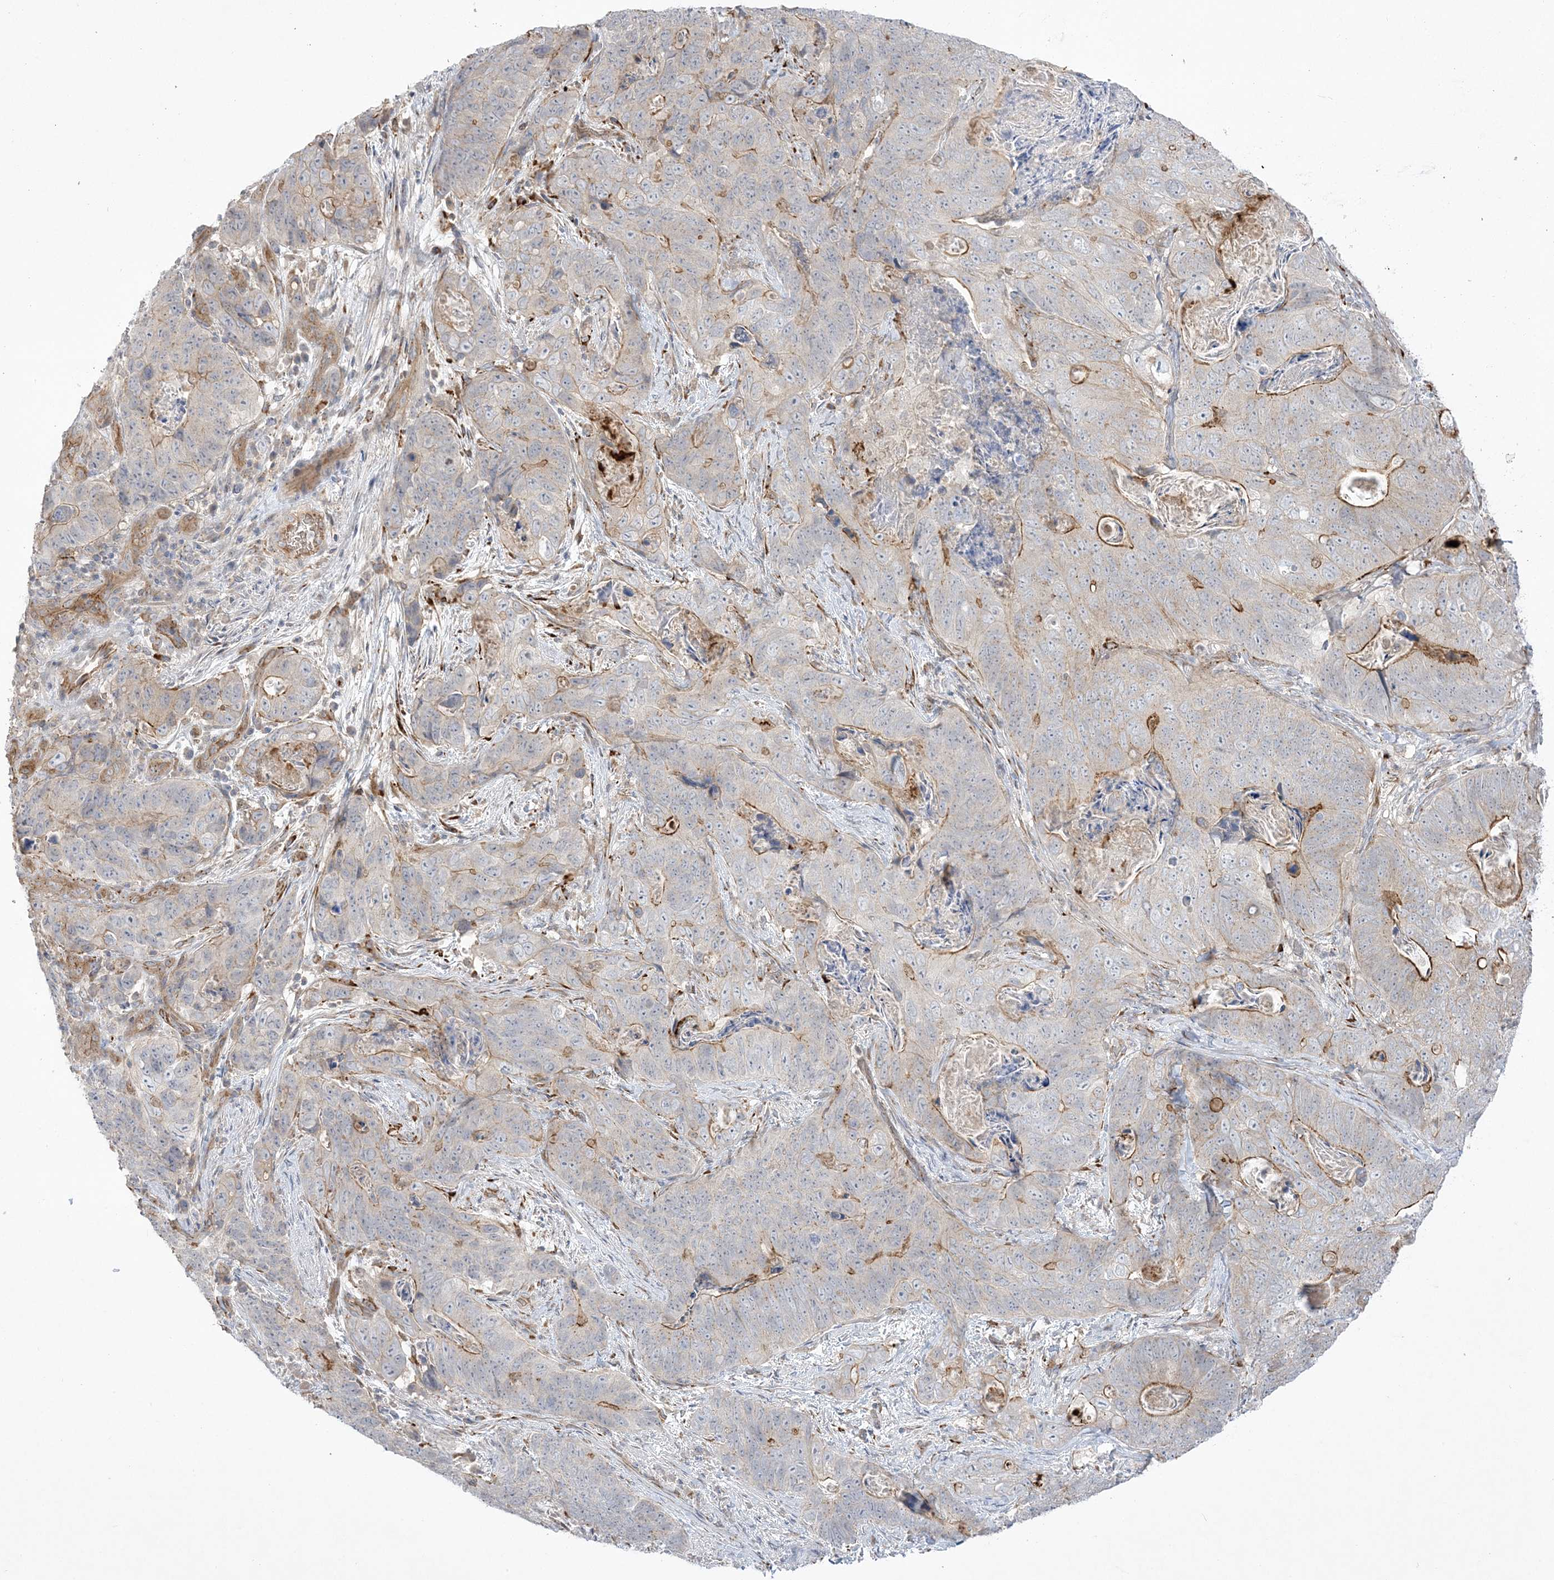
{"staining": {"intensity": "moderate", "quantity": "25%-75%", "location": "cytoplasmic/membranous"}, "tissue": "stomach cancer", "cell_type": "Tumor cells", "image_type": "cancer", "snomed": [{"axis": "morphology", "description": "Normal tissue, NOS"}, {"axis": "morphology", "description": "Adenocarcinoma, NOS"}, {"axis": "topography", "description": "Stomach"}], "caption": "High-power microscopy captured an immunohistochemistry image of stomach adenocarcinoma, revealing moderate cytoplasmic/membranous positivity in approximately 25%-75% of tumor cells. (DAB (3,3'-diaminobenzidine) = brown stain, brightfield microscopy at high magnification).", "gene": "ADAMTS12", "patient": {"sex": "female", "age": 89}}